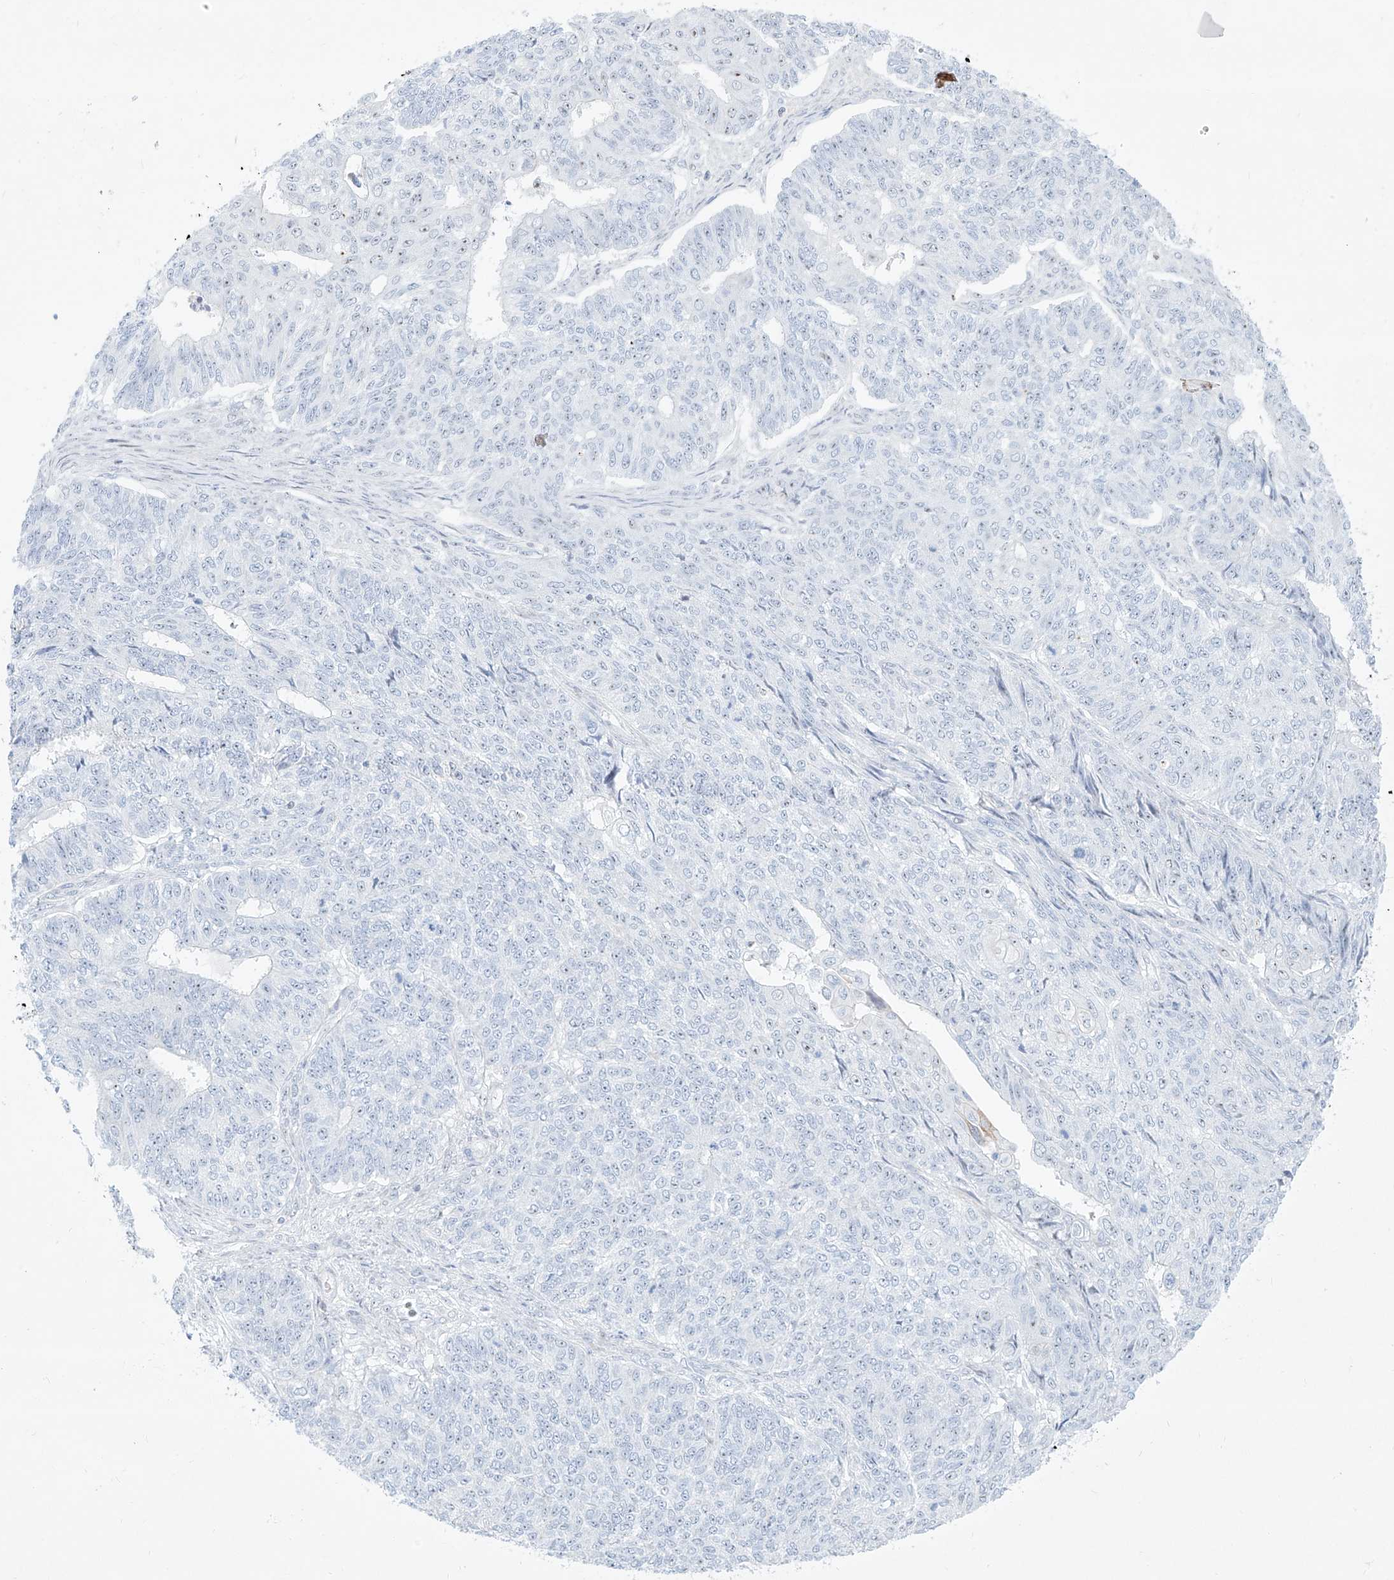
{"staining": {"intensity": "negative", "quantity": "none", "location": "none"}, "tissue": "endometrial cancer", "cell_type": "Tumor cells", "image_type": "cancer", "snomed": [{"axis": "morphology", "description": "Adenocarcinoma, NOS"}, {"axis": "topography", "description": "Endometrium"}], "caption": "An immunohistochemistry image of endometrial adenocarcinoma is shown. There is no staining in tumor cells of endometrial adenocarcinoma.", "gene": "SNU13", "patient": {"sex": "female", "age": 32}}